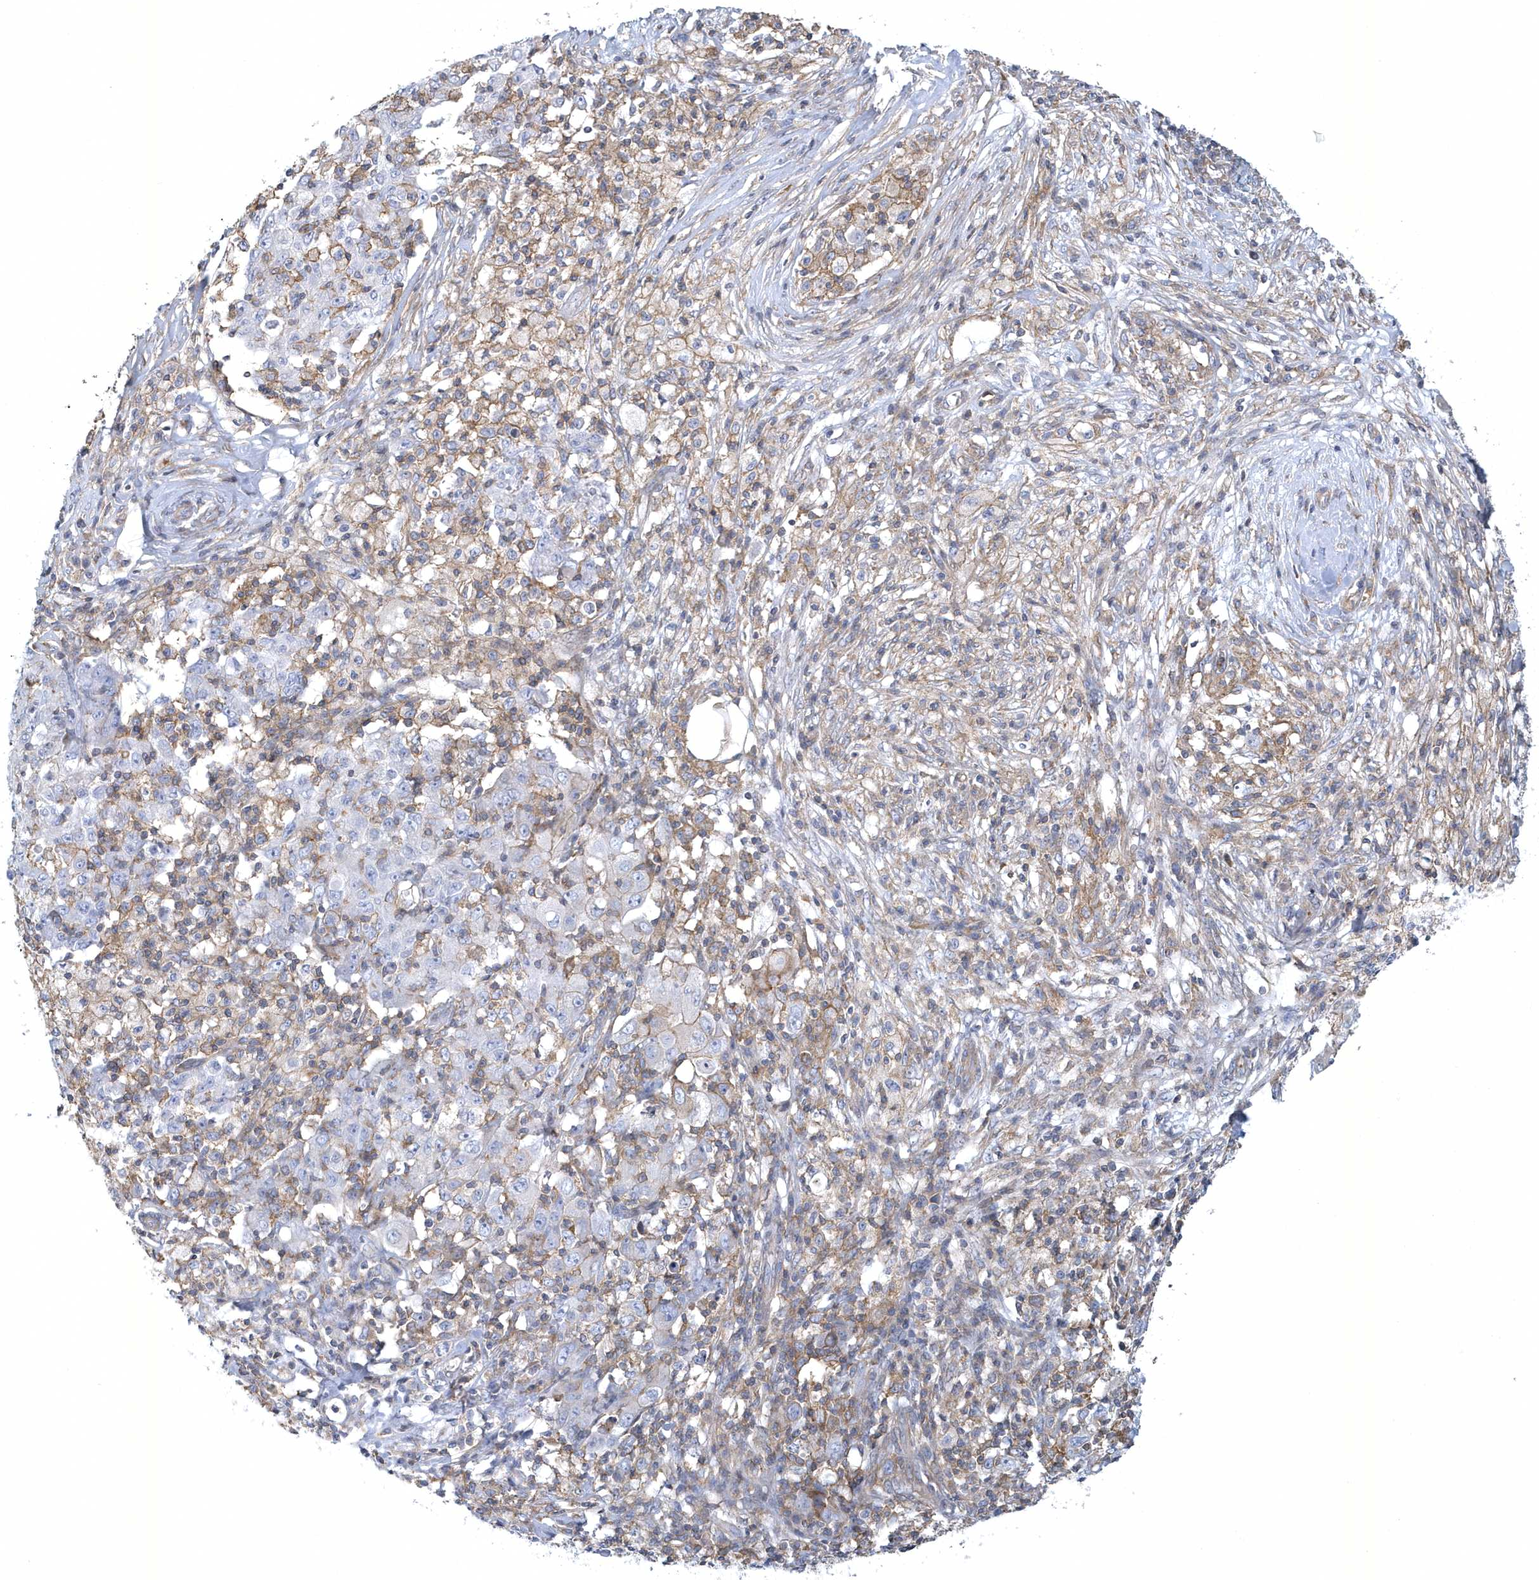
{"staining": {"intensity": "negative", "quantity": "none", "location": "none"}, "tissue": "ovarian cancer", "cell_type": "Tumor cells", "image_type": "cancer", "snomed": [{"axis": "morphology", "description": "Carcinoma, endometroid"}, {"axis": "topography", "description": "Ovary"}], "caption": "IHC of human endometroid carcinoma (ovarian) shows no staining in tumor cells. (Stains: DAB (3,3'-diaminobenzidine) IHC with hematoxylin counter stain, Microscopy: brightfield microscopy at high magnification).", "gene": "ARAP2", "patient": {"sex": "female", "age": 42}}